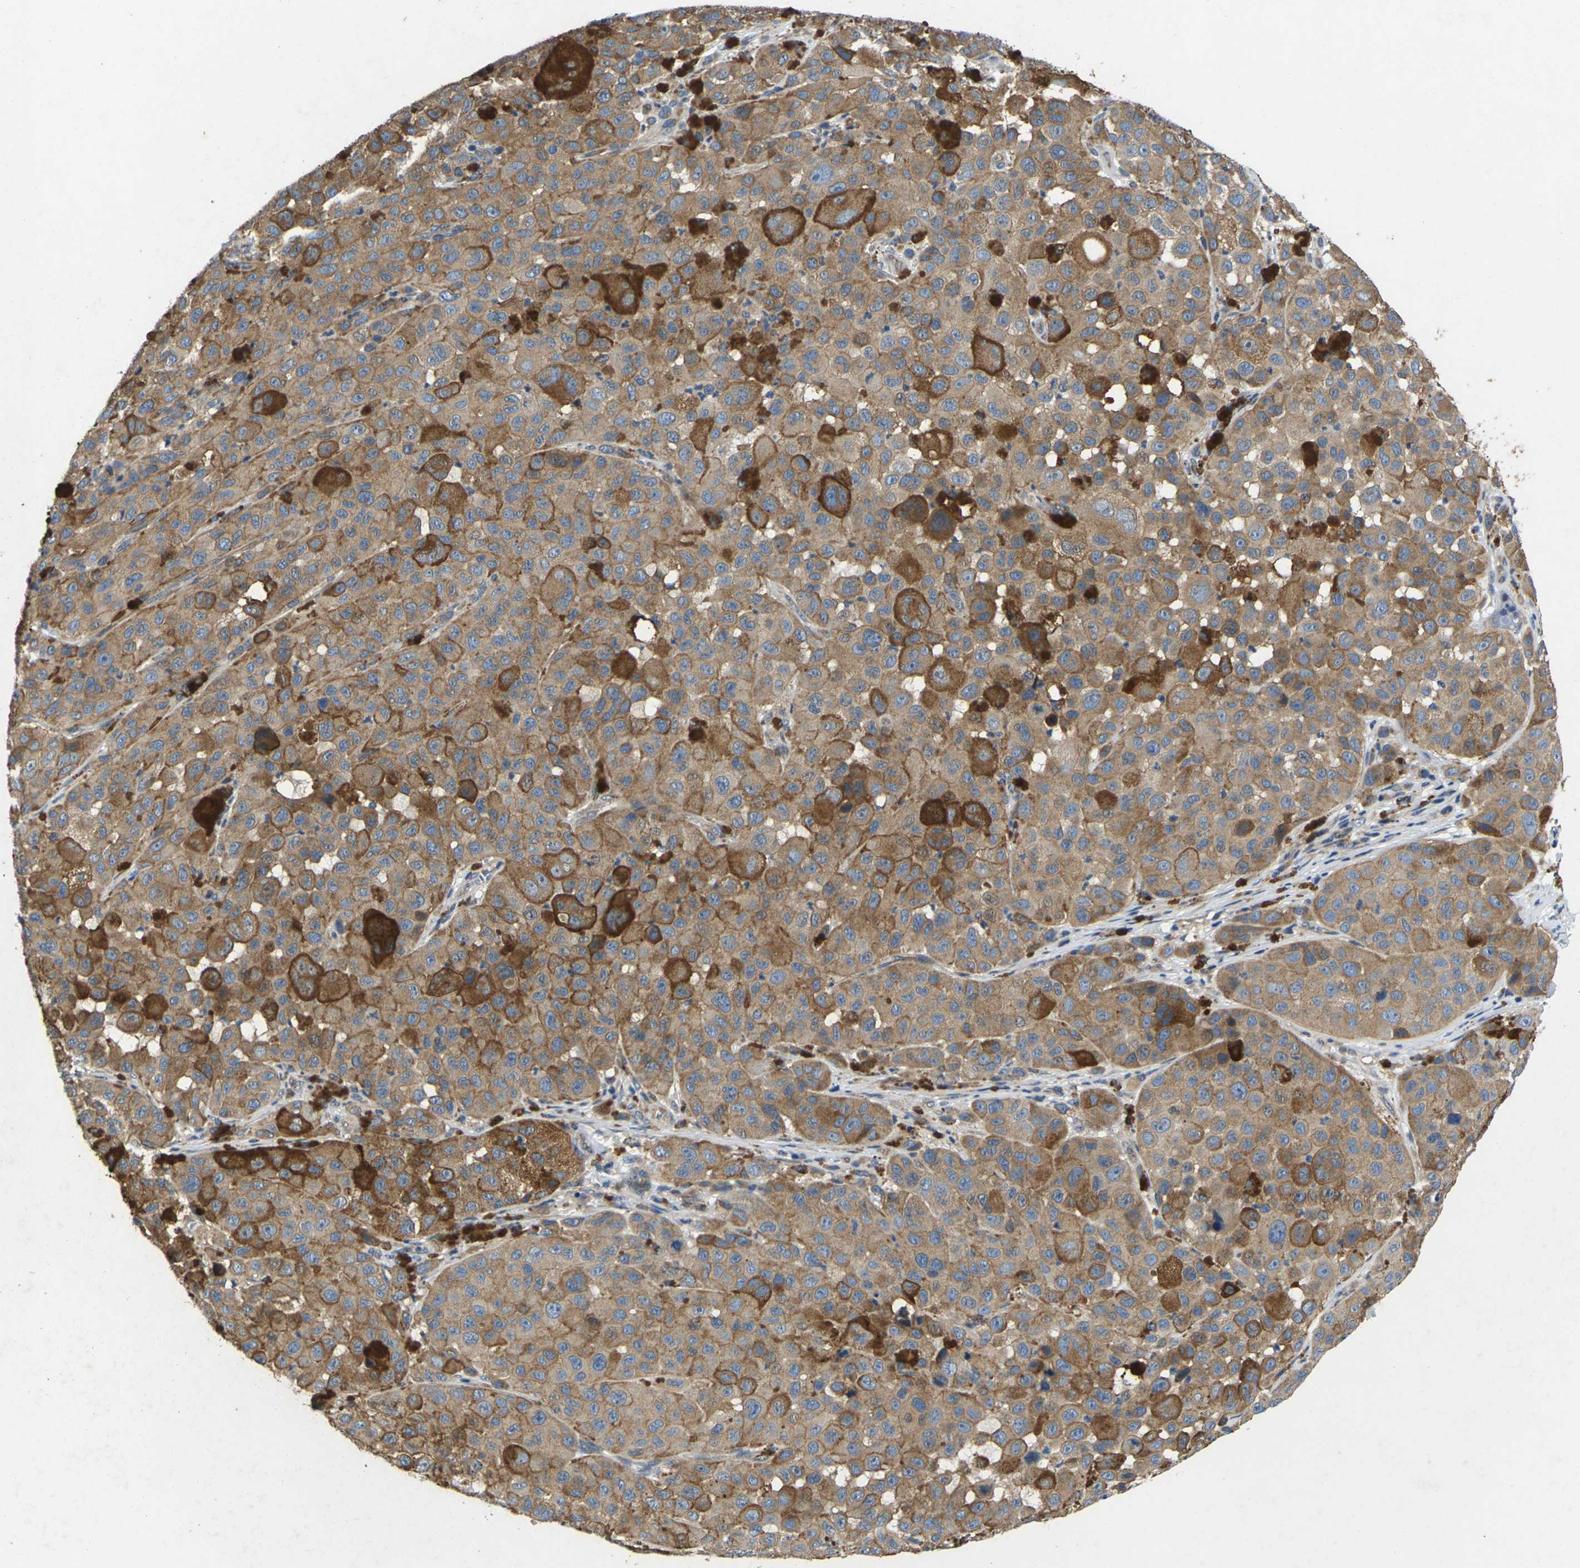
{"staining": {"intensity": "moderate", "quantity": ">75%", "location": "cytoplasmic/membranous"}, "tissue": "melanoma", "cell_type": "Tumor cells", "image_type": "cancer", "snomed": [{"axis": "morphology", "description": "Malignant melanoma, NOS"}, {"axis": "topography", "description": "Skin"}], "caption": "A medium amount of moderate cytoplasmic/membranous staining is appreciated in approximately >75% of tumor cells in melanoma tissue.", "gene": "SCNN1A", "patient": {"sex": "male", "age": 96}}